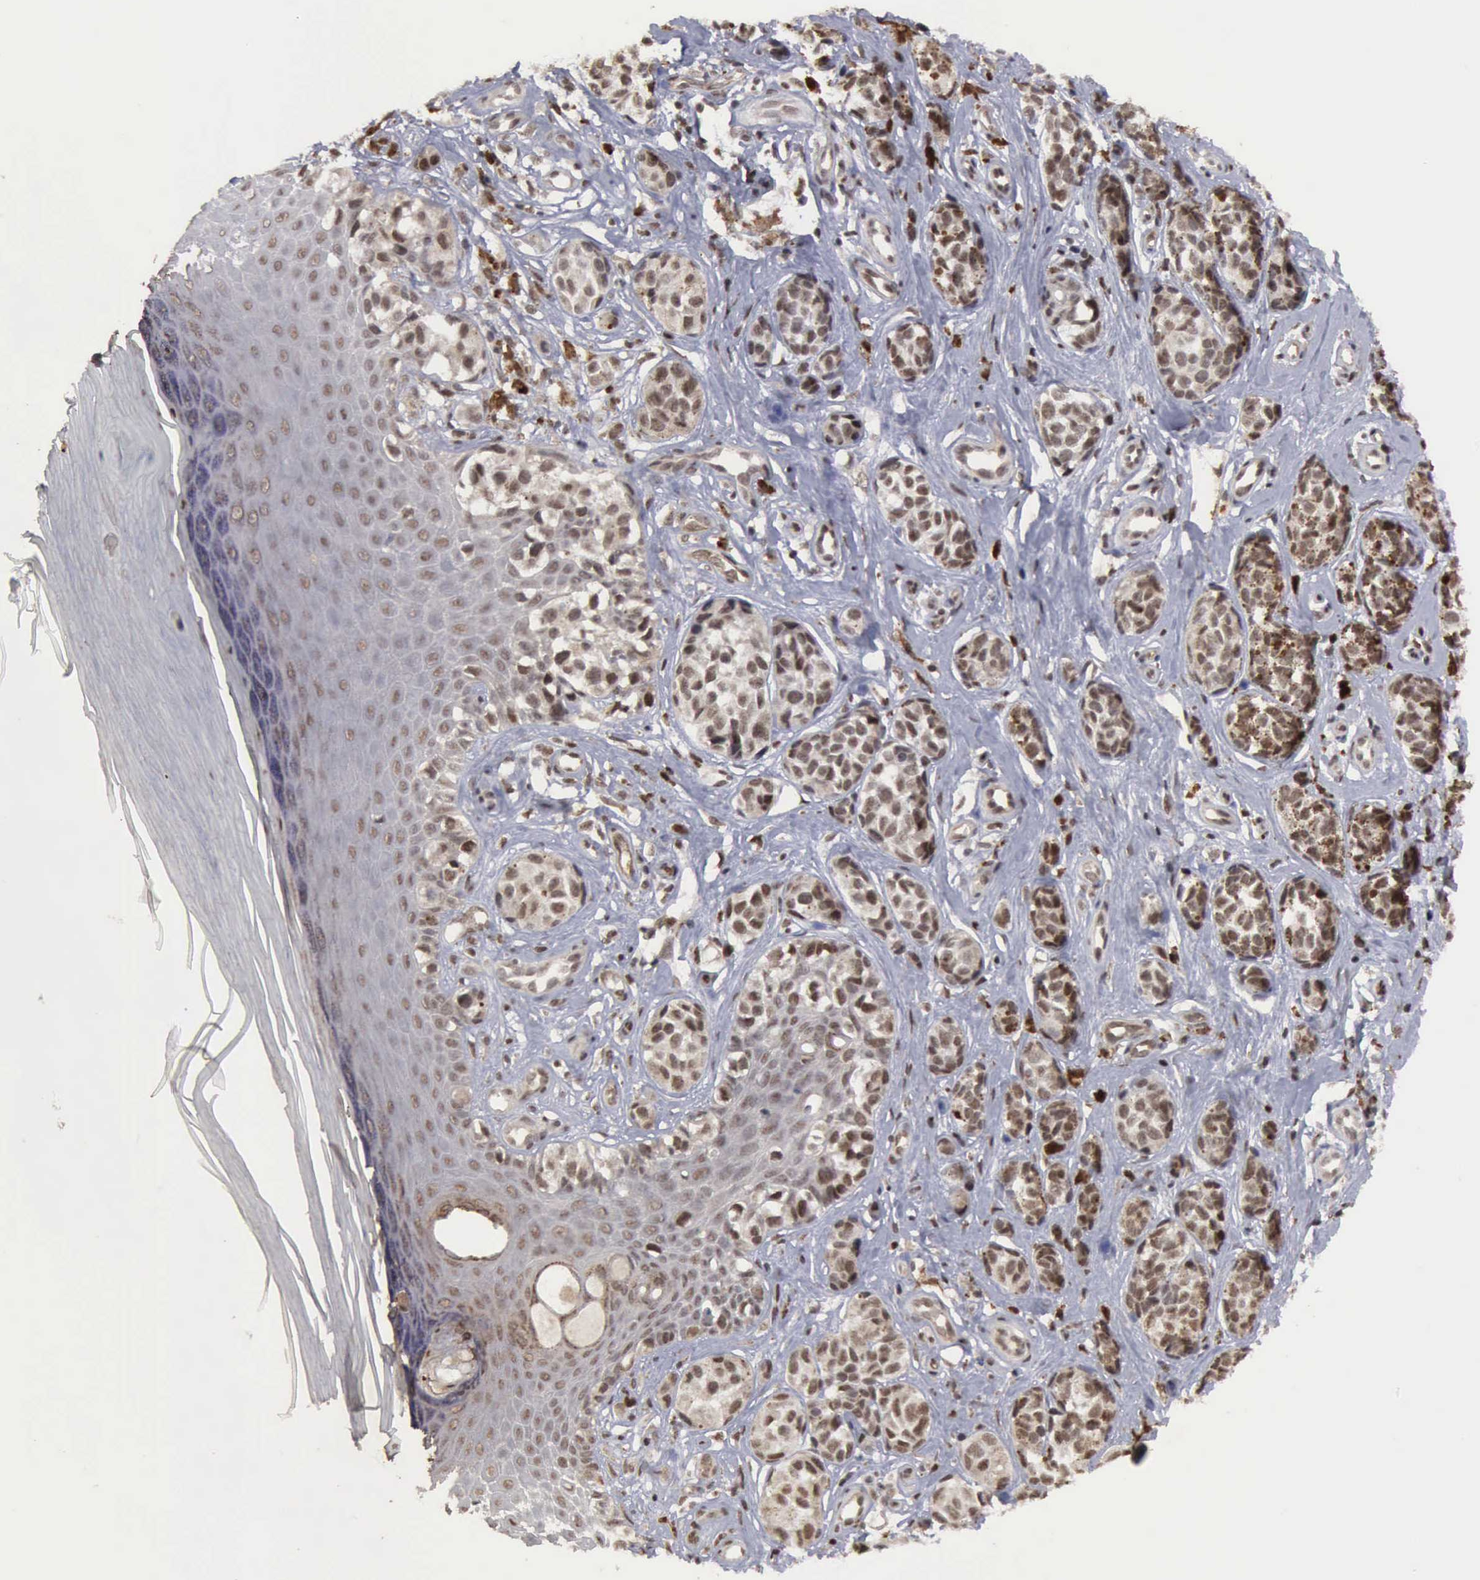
{"staining": {"intensity": "moderate", "quantity": ">75%", "location": "nuclear"}, "tissue": "melanoma", "cell_type": "Tumor cells", "image_type": "cancer", "snomed": [{"axis": "morphology", "description": "Malignant melanoma, NOS"}, {"axis": "topography", "description": "Skin"}], "caption": "Moderate nuclear expression is seen in about >75% of tumor cells in melanoma.", "gene": "CDKN2A", "patient": {"sex": "male", "age": 79}}